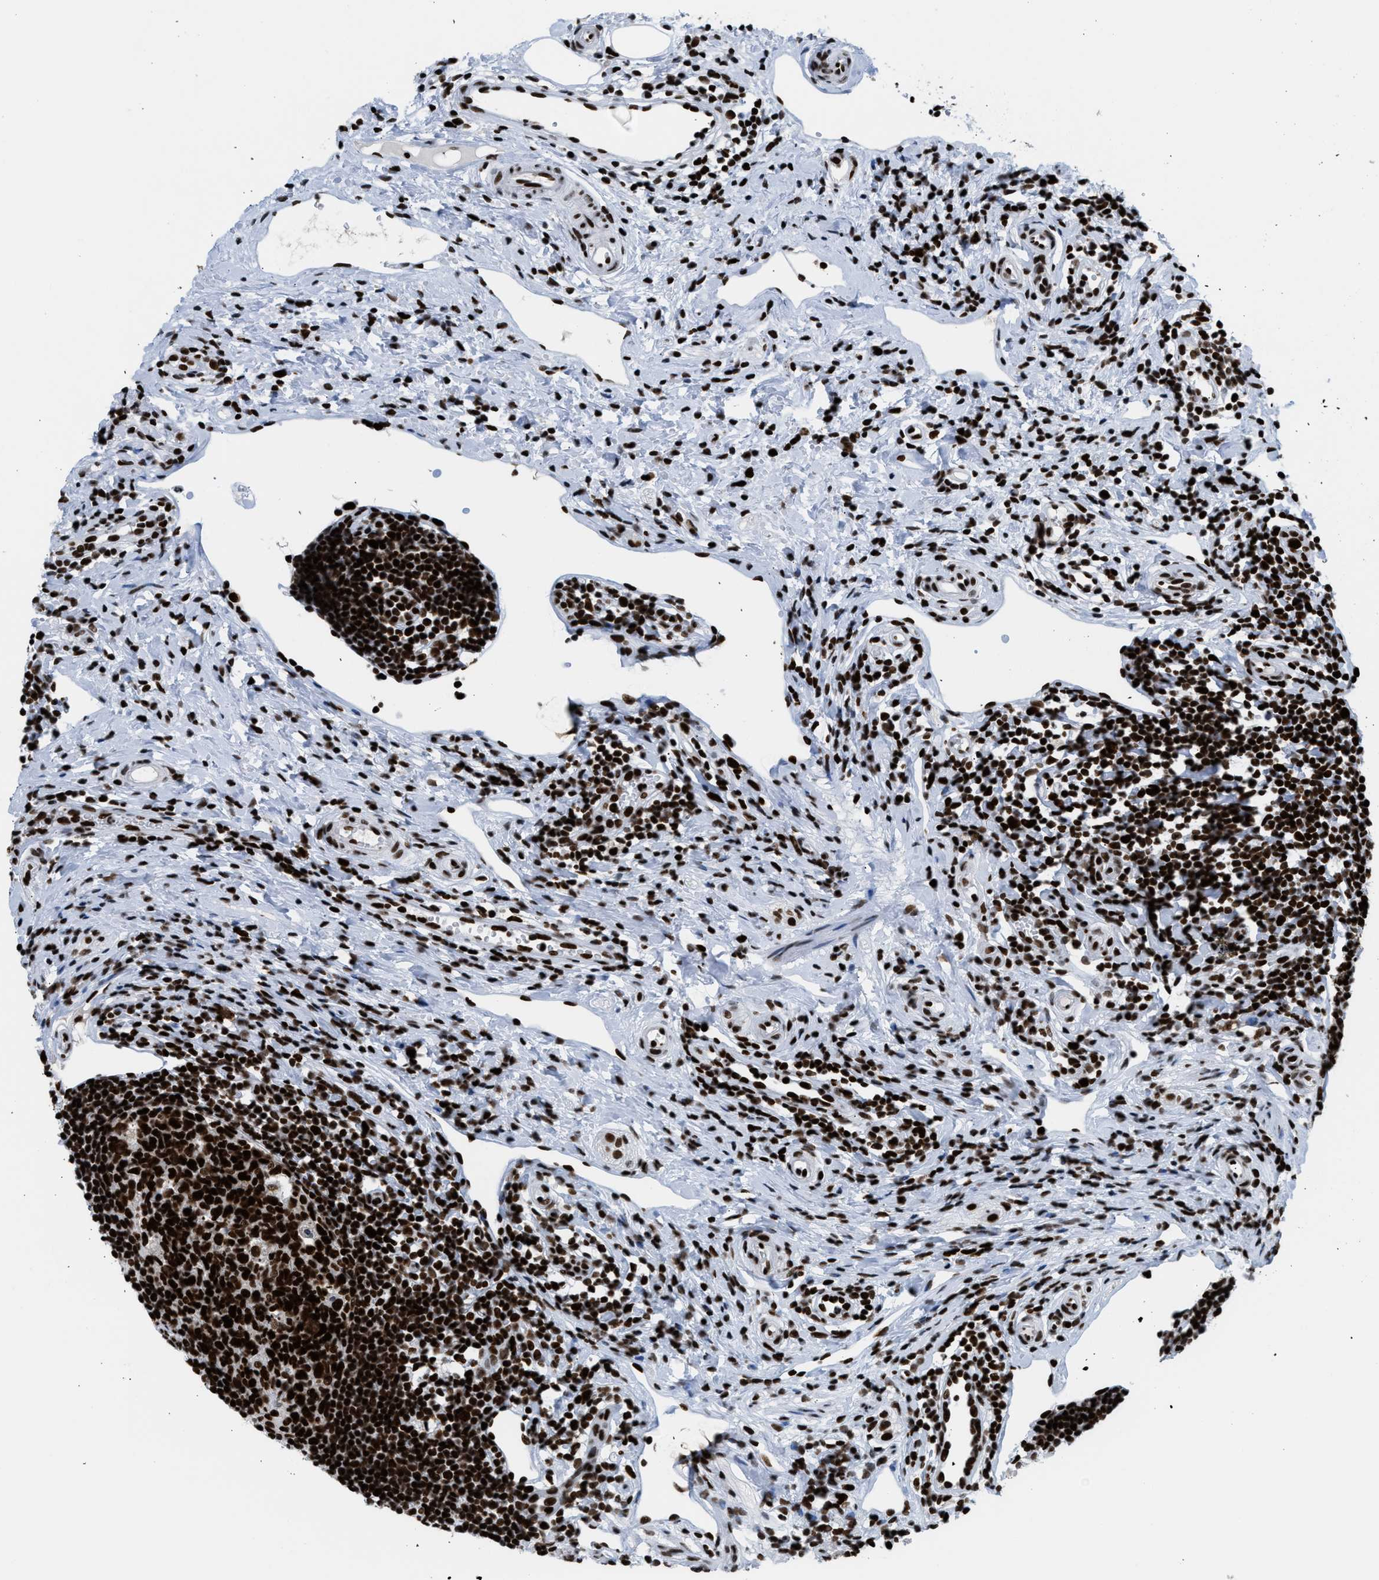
{"staining": {"intensity": "strong", "quantity": ">75%", "location": "nuclear"}, "tissue": "appendix", "cell_type": "Glandular cells", "image_type": "normal", "snomed": [{"axis": "morphology", "description": "Normal tissue, NOS"}, {"axis": "topography", "description": "Appendix"}], "caption": "A photomicrograph showing strong nuclear staining in about >75% of glandular cells in benign appendix, as visualized by brown immunohistochemical staining.", "gene": "PIF1", "patient": {"sex": "female", "age": 20}}